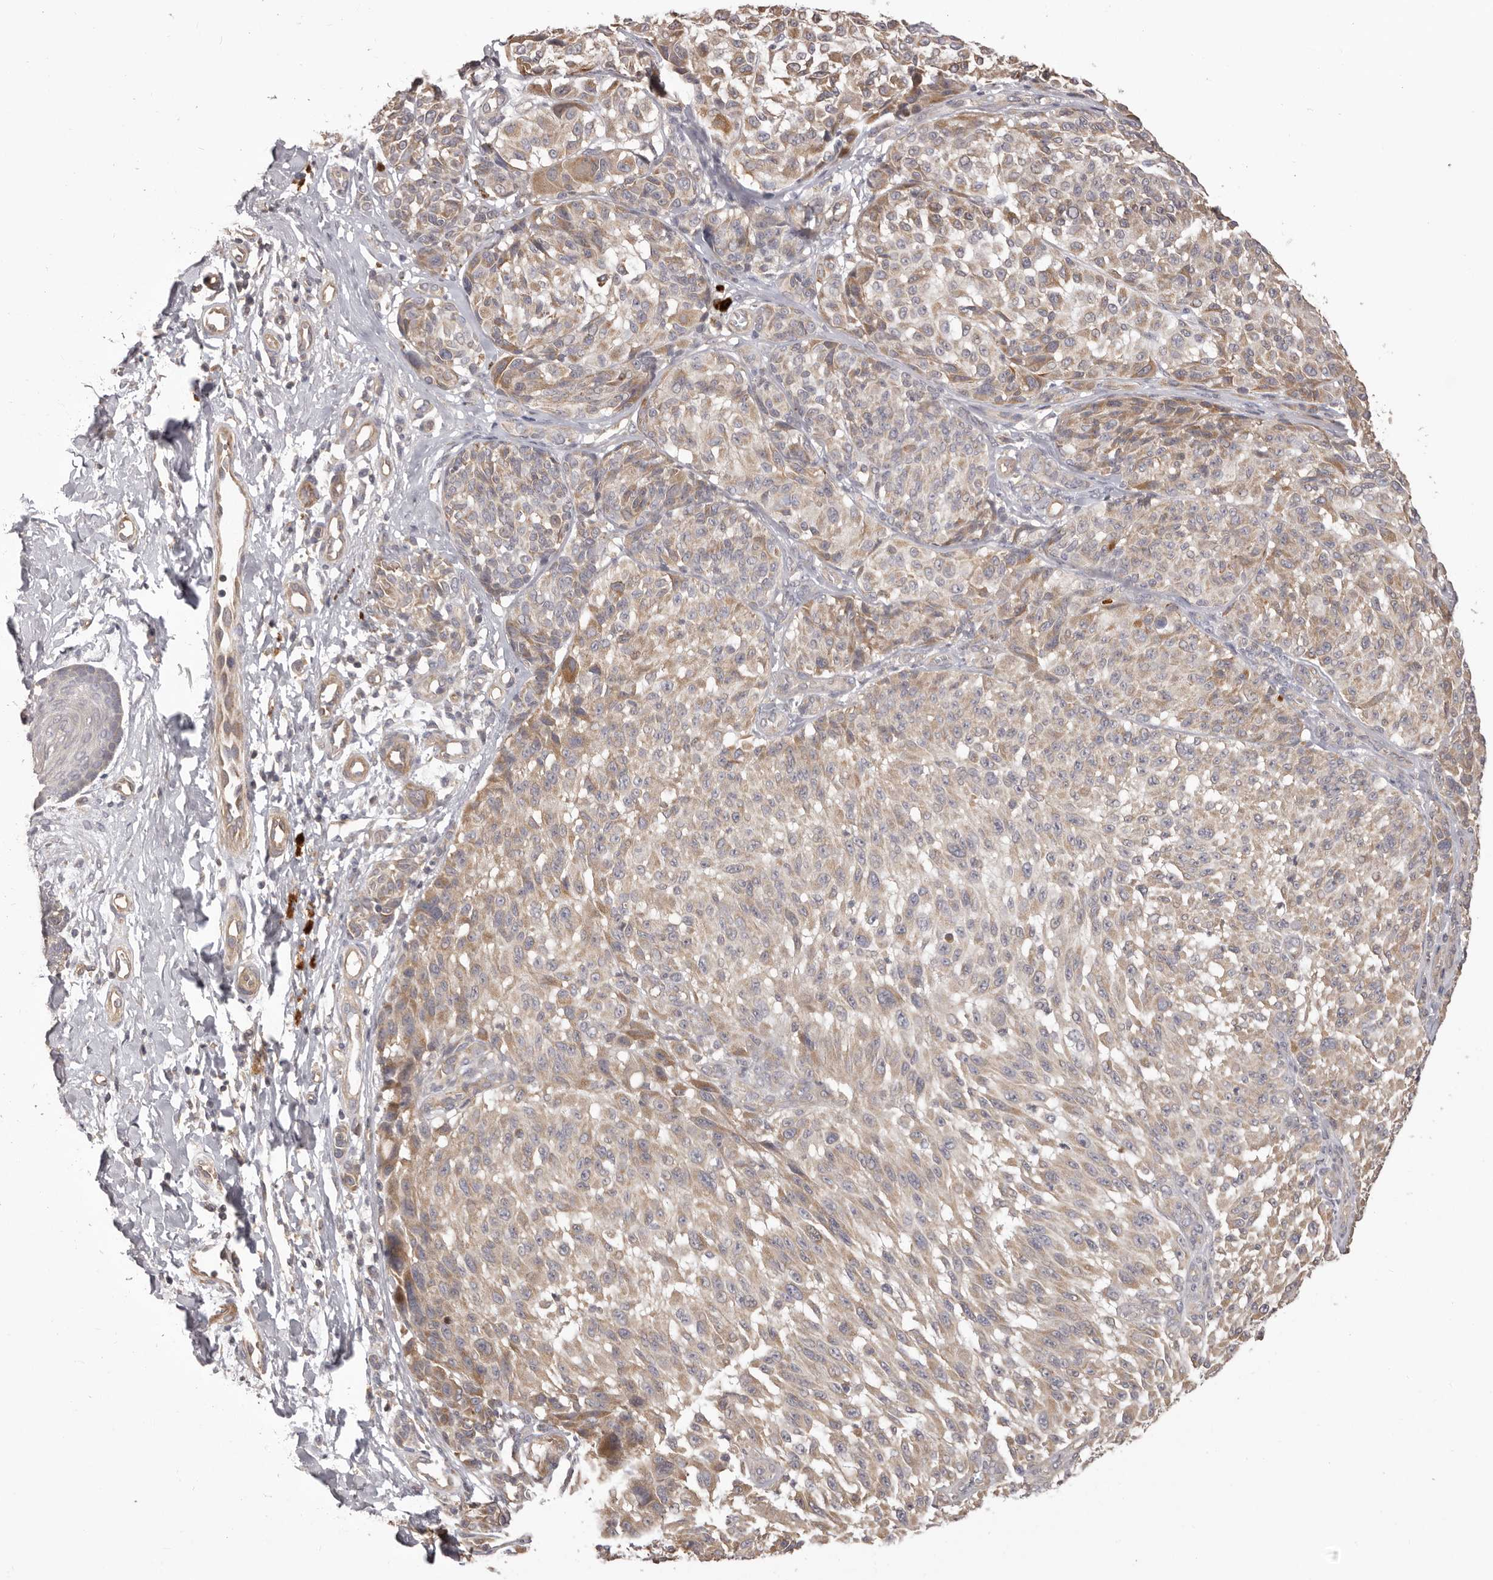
{"staining": {"intensity": "moderate", "quantity": ">75%", "location": "cytoplasmic/membranous"}, "tissue": "melanoma", "cell_type": "Tumor cells", "image_type": "cancer", "snomed": [{"axis": "morphology", "description": "Malignant melanoma, NOS"}, {"axis": "topography", "description": "Skin"}], "caption": "Immunohistochemistry micrograph of neoplastic tissue: human malignant melanoma stained using immunohistochemistry demonstrates medium levels of moderate protein expression localized specifically in the cytoplasmic/membranous of tumor cells, appearing as a cytoplasmic/membranous brown color.", "gene": "HRH1", "patient": {"sex": "male", "age": 83}}